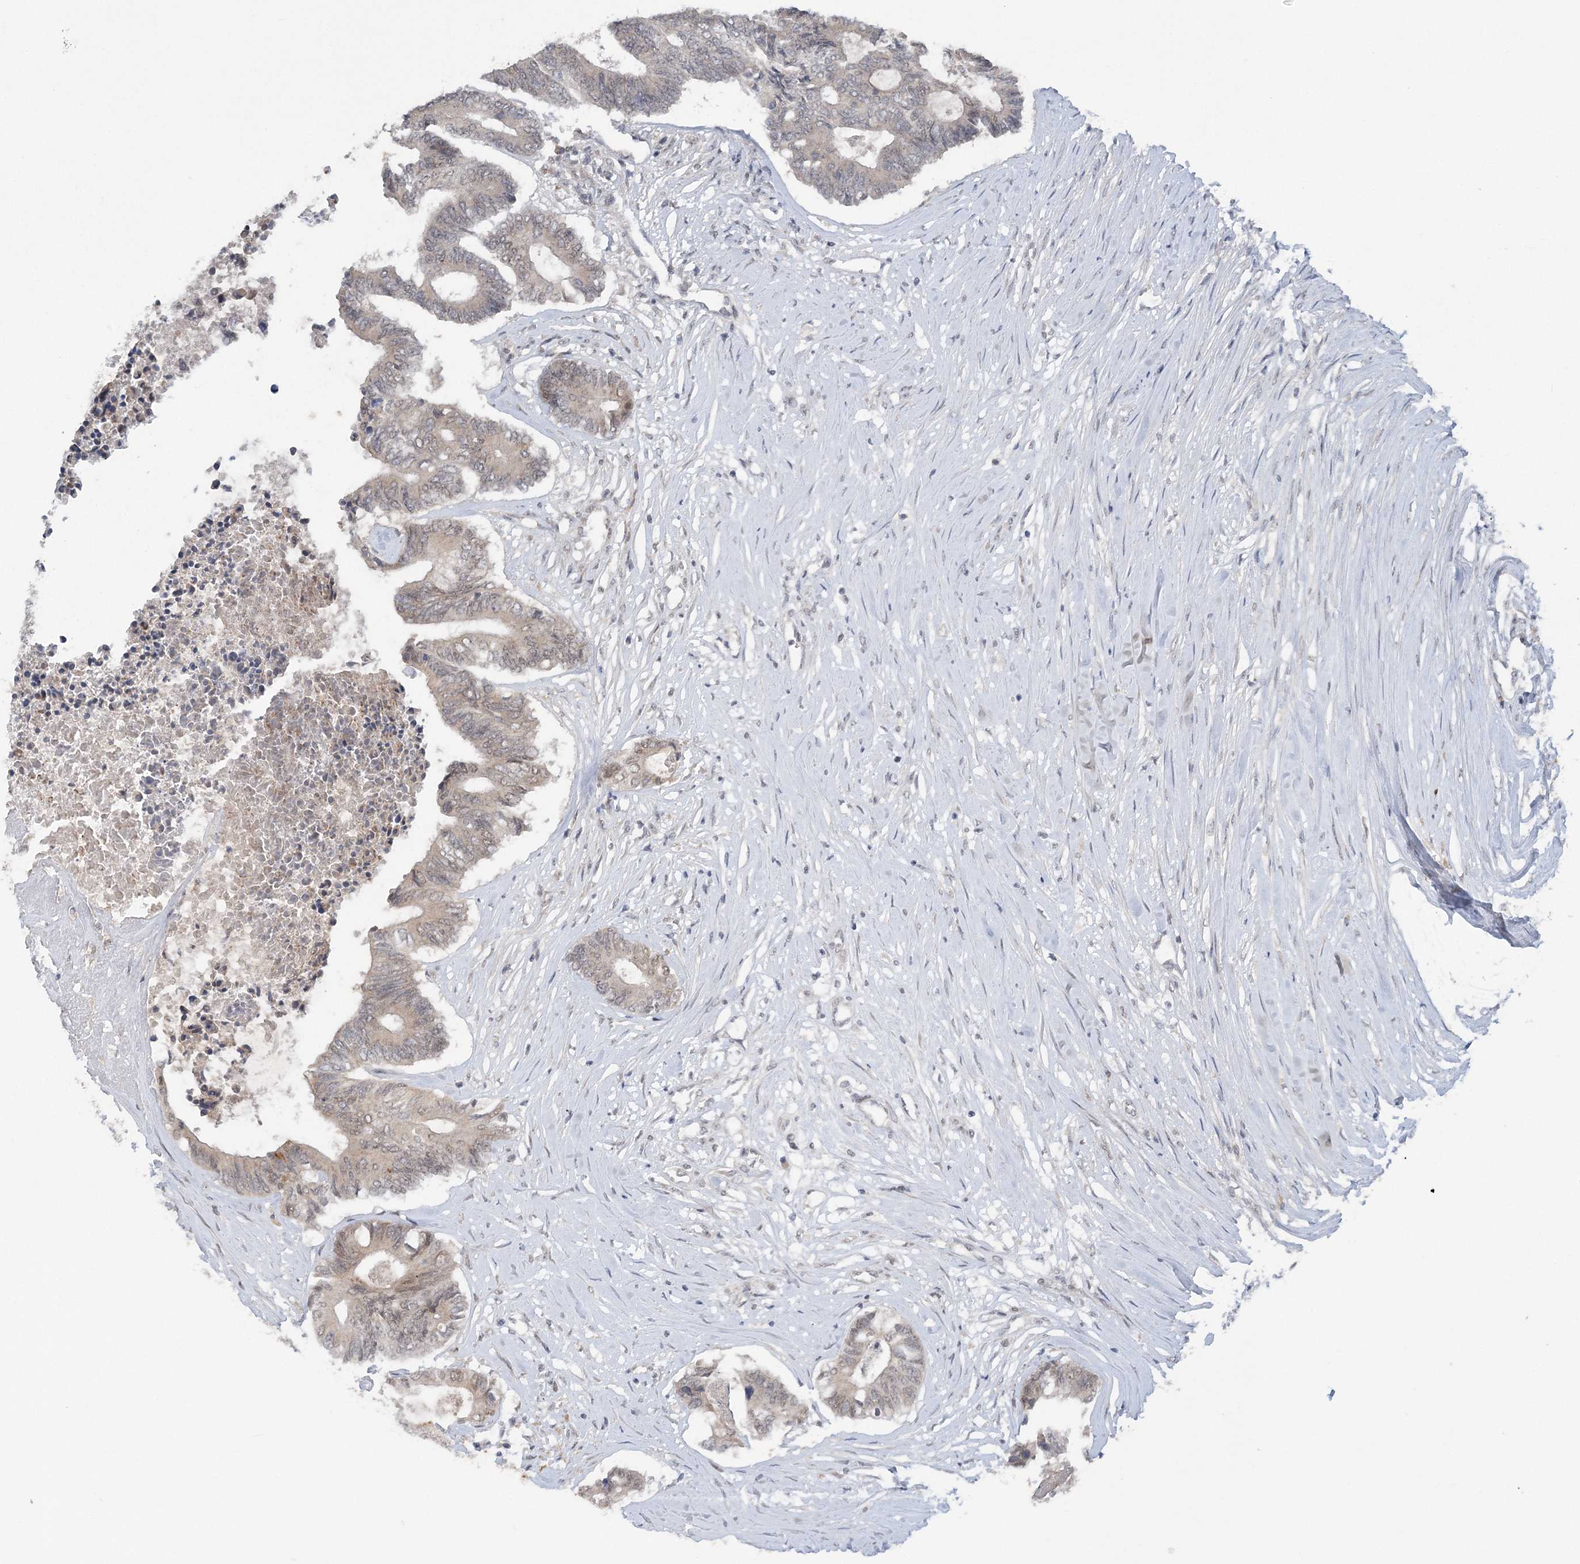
{"staining": {"intensity": "weak", "quantity": "25%-75%", "location": "nuclear"}, "tissue": "colorectal cancer", "cell_type": "Tumor cells", "image_type": "cancer", "snomed": [{"axis": "morphology", "description": "Adenocarcinoma, NOS"}, {"axis": "topography", "description": "Rectum"}], "caption": "An image showing weak nuclear expression in approximately 25%-75% of tumor cells in colorectal adenocarcinoma, as visualized by brown immunohistochemical staining.", "gene": "ZBTB7A", "patient": {"sex": "male", "age": 63}}